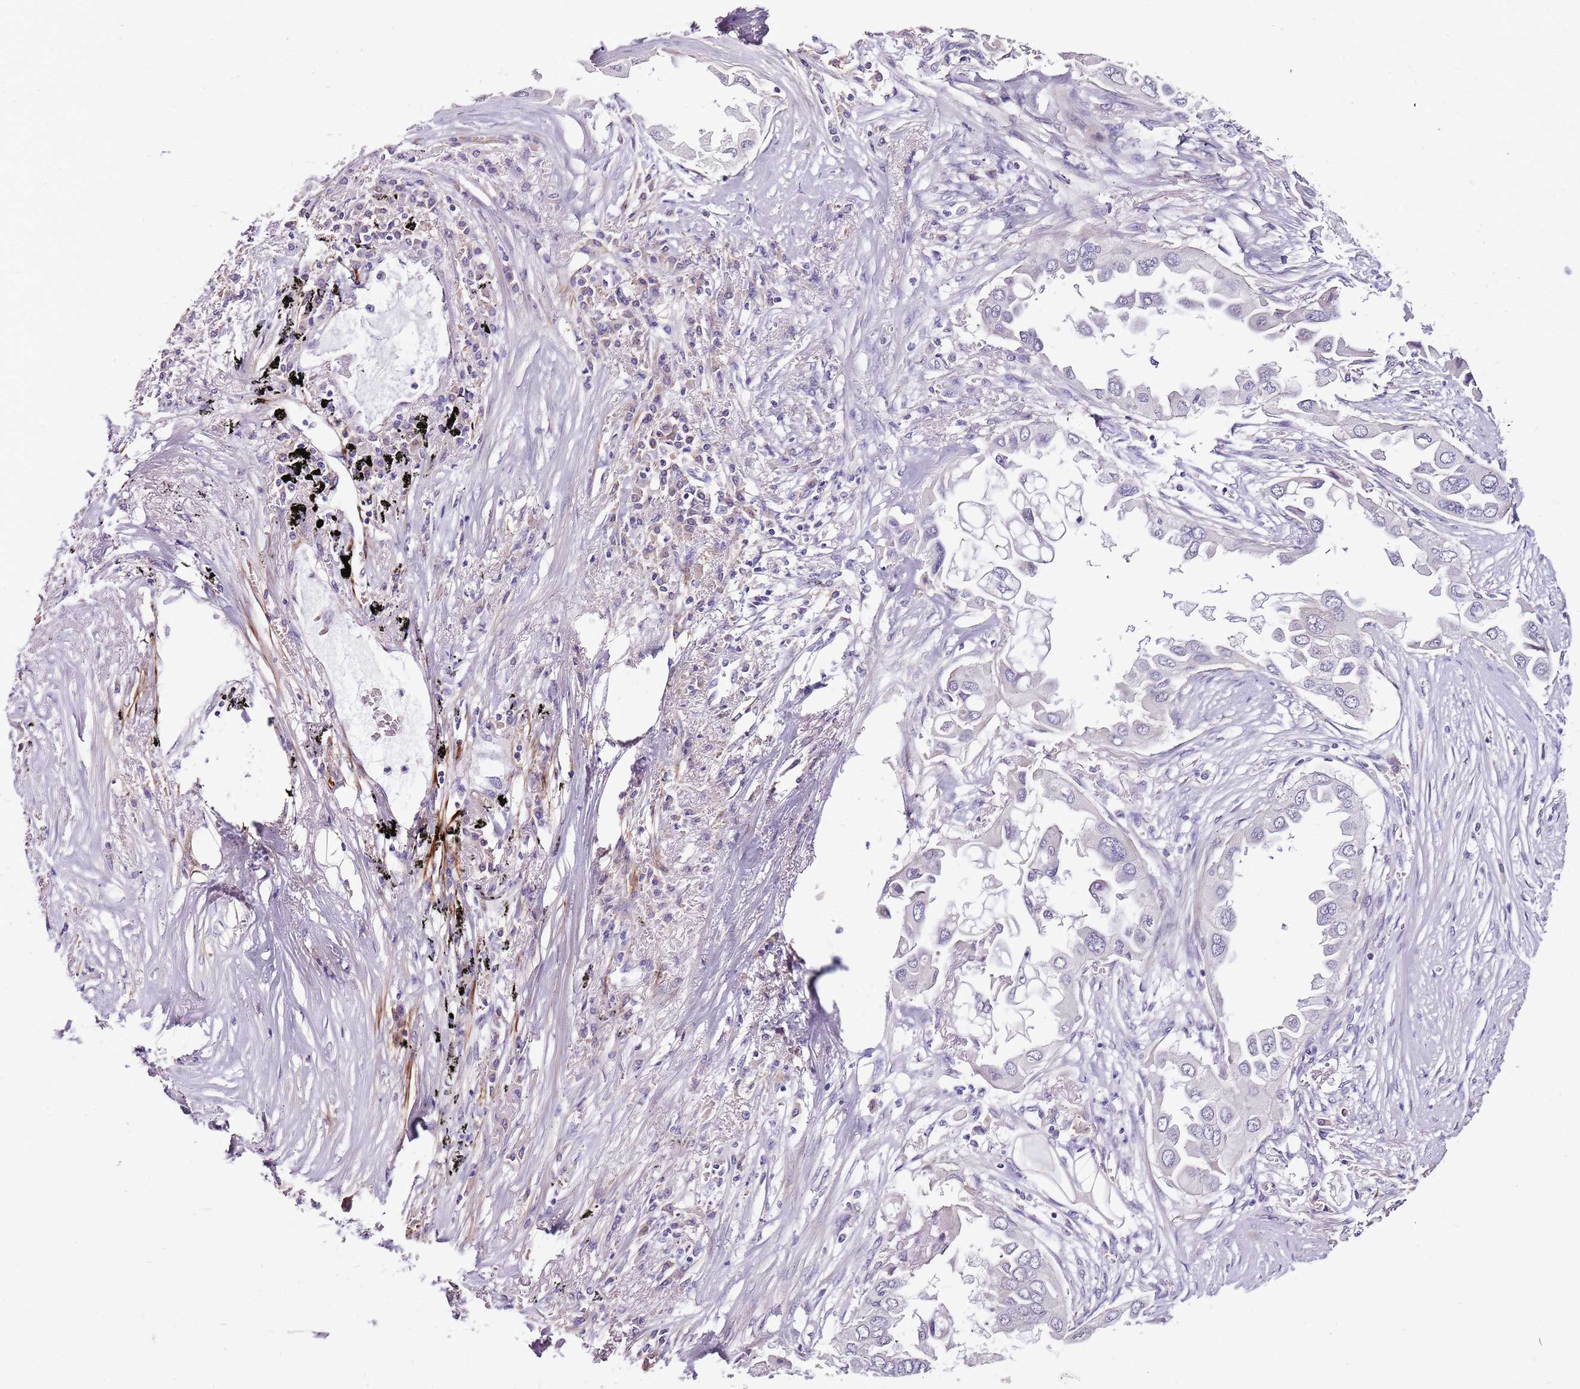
{"staining": {"intensity": "negative", "quantity": "none", "location": "none"}, "tissue": "lung cancer", "cell_type": "Tumor cells", "image_type": "cancer", "snomed": [{"axis": "morphology", "description": "Adenocarcinoma, NOS"}, {"axis": "topography", "description": "Lung"}], "caption": "The histopathology image displays no staining of tumor cells in lung adenocarcinoma.", "gene": "NKX2-3", "patient": {"sex": "female", "age": 76}}